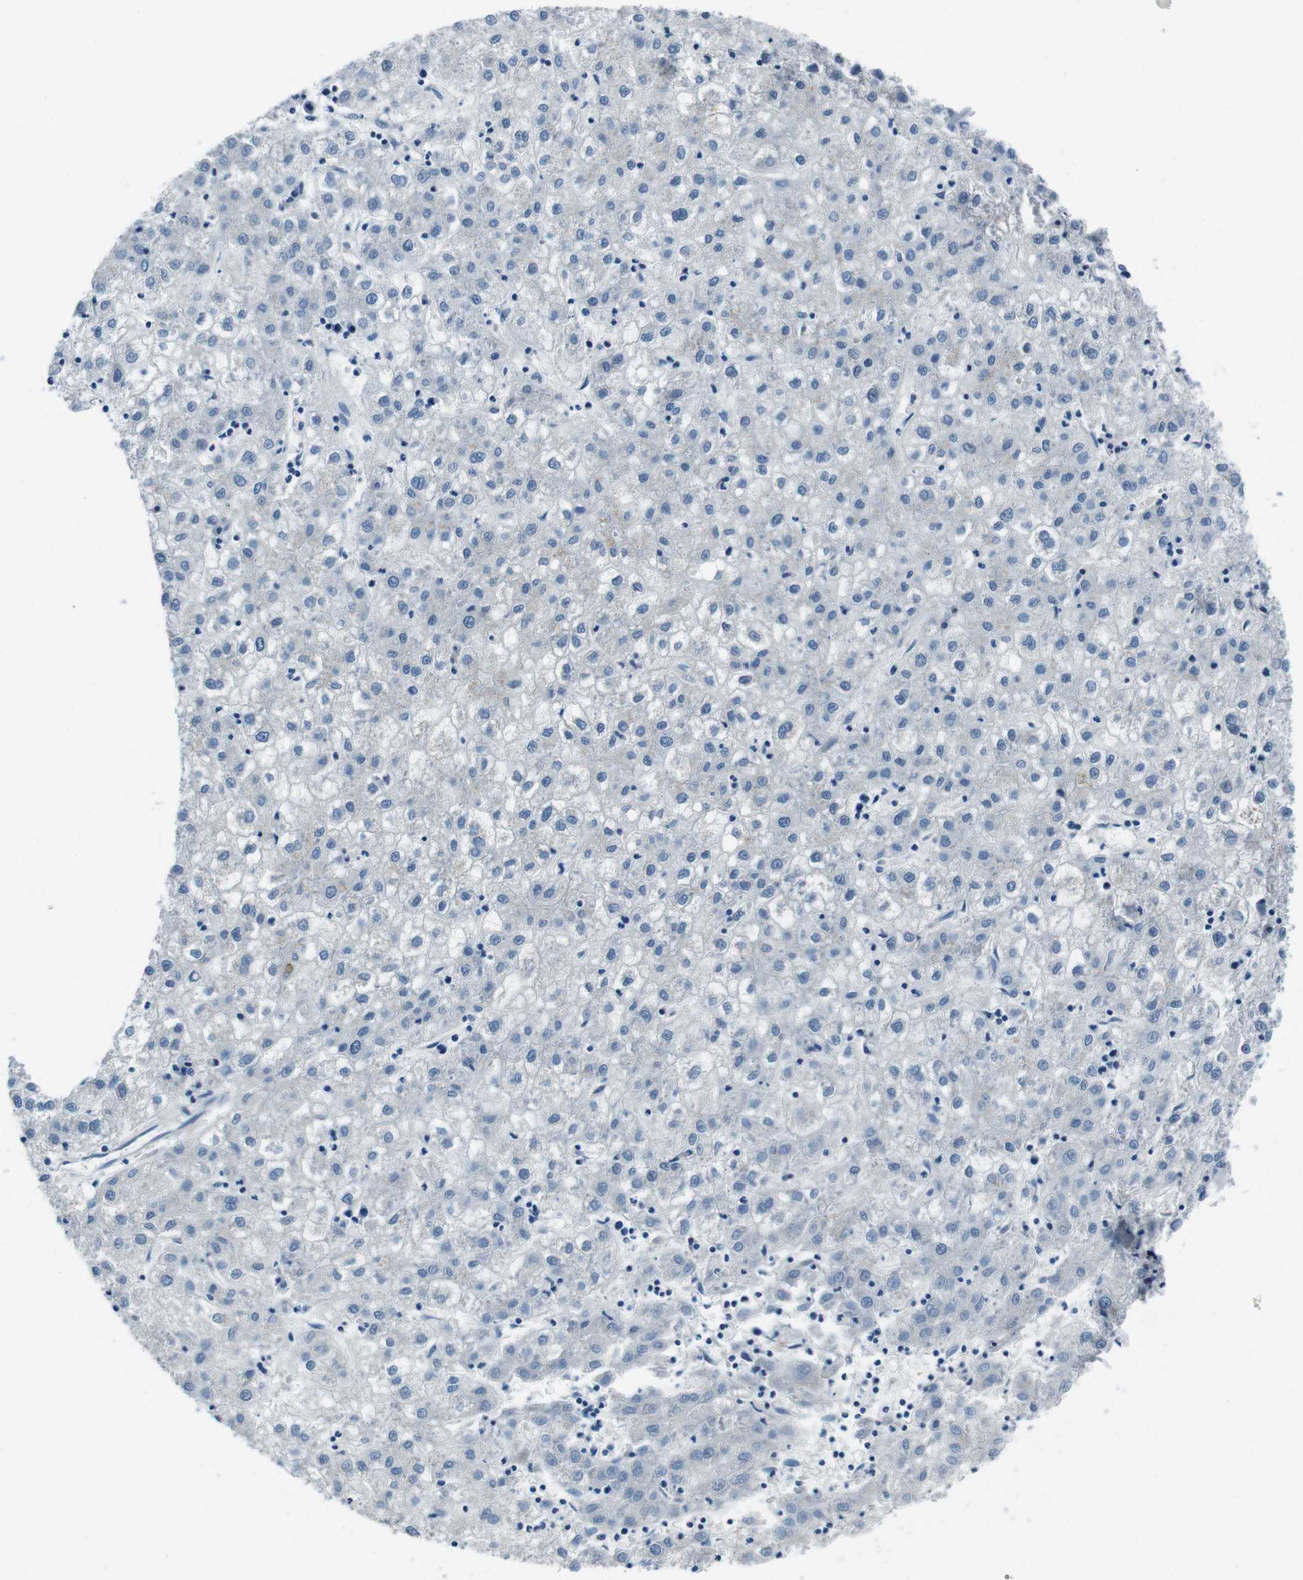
{"staining": {"intensity": "negative", "quantity": "none", "location": "none"}, "tissue": "liver cancer", "cell_type": "Tumor cells", "image_type": "cancer", "snomed": [{"axis": "morphology", "description": "Carcinoma, Hepatocellular, NOS"}, {"axis": "topography", "description": "Liver"}], "caption": "Liver cancer (hepatocellular carcinoma) stained for a protein using IHC shows no expression tumor cells.", "gene": "CASQ1", "patient": {"sex": "male", "age": 72}}